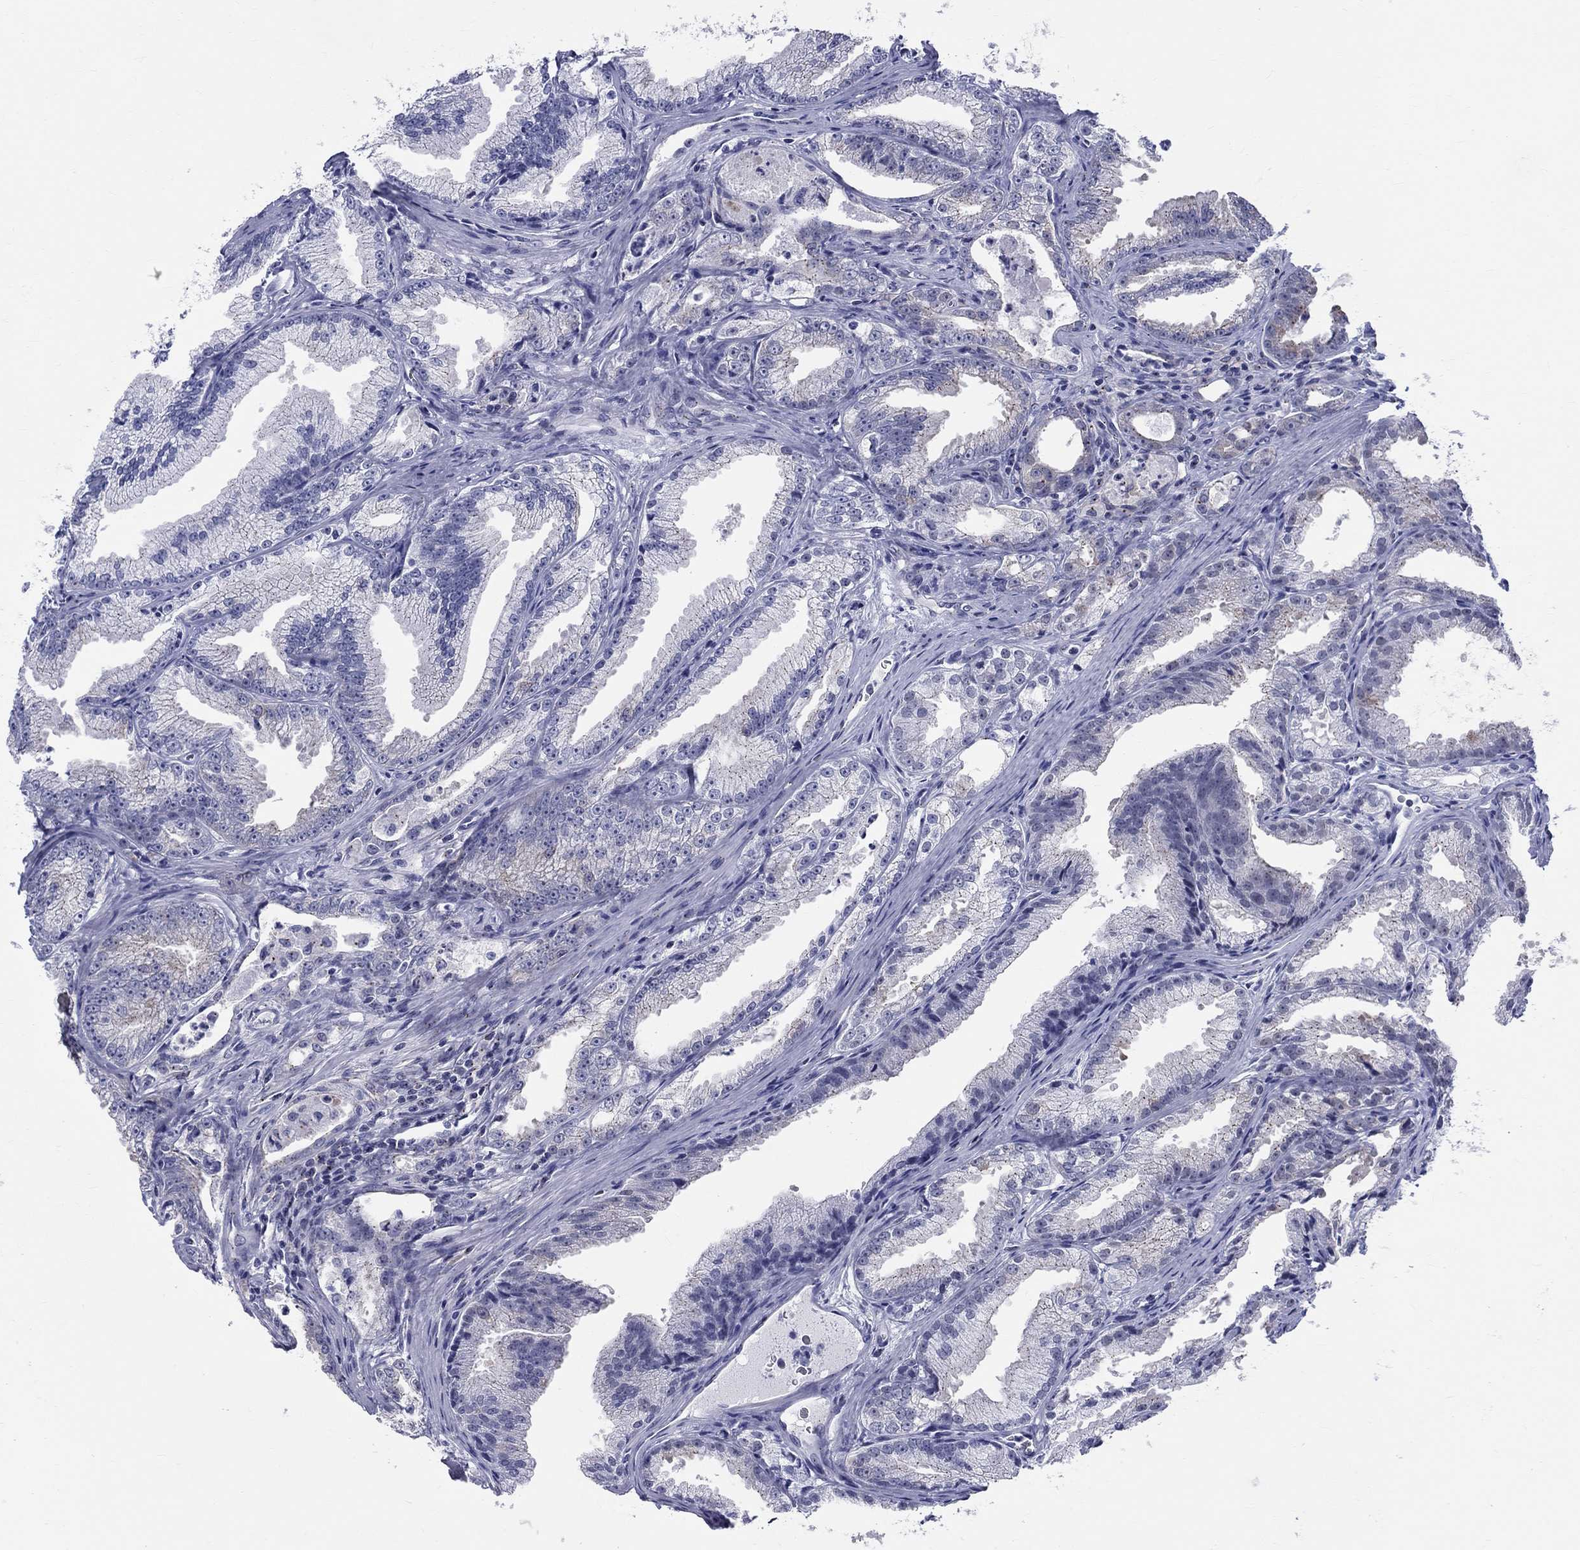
{"staining": {"intensity": "negative", "quantity": "none", "location": "none"}, "tissue": "prostate cancer", "cell_type": "Tumor cells", "image_type": "cancer", "snomed": [{"axis": "morphology", "description": "Adenocarcinoma, NOS"}, {"axis": "morphology", "description": "Adenocarcinoma, High grade"}, {"axis": "topography", "description": "Prostate"}], "caption": "This photomicrograph is of prostate cancer (adenocarcinoma) stained with immunohistochemistry to label a protein in brown with the nuclei are counter-stained blue. There is no positivity in tumor cells.", "gene": "CEP43", "patient": {"sex": "male", "age": 70}}